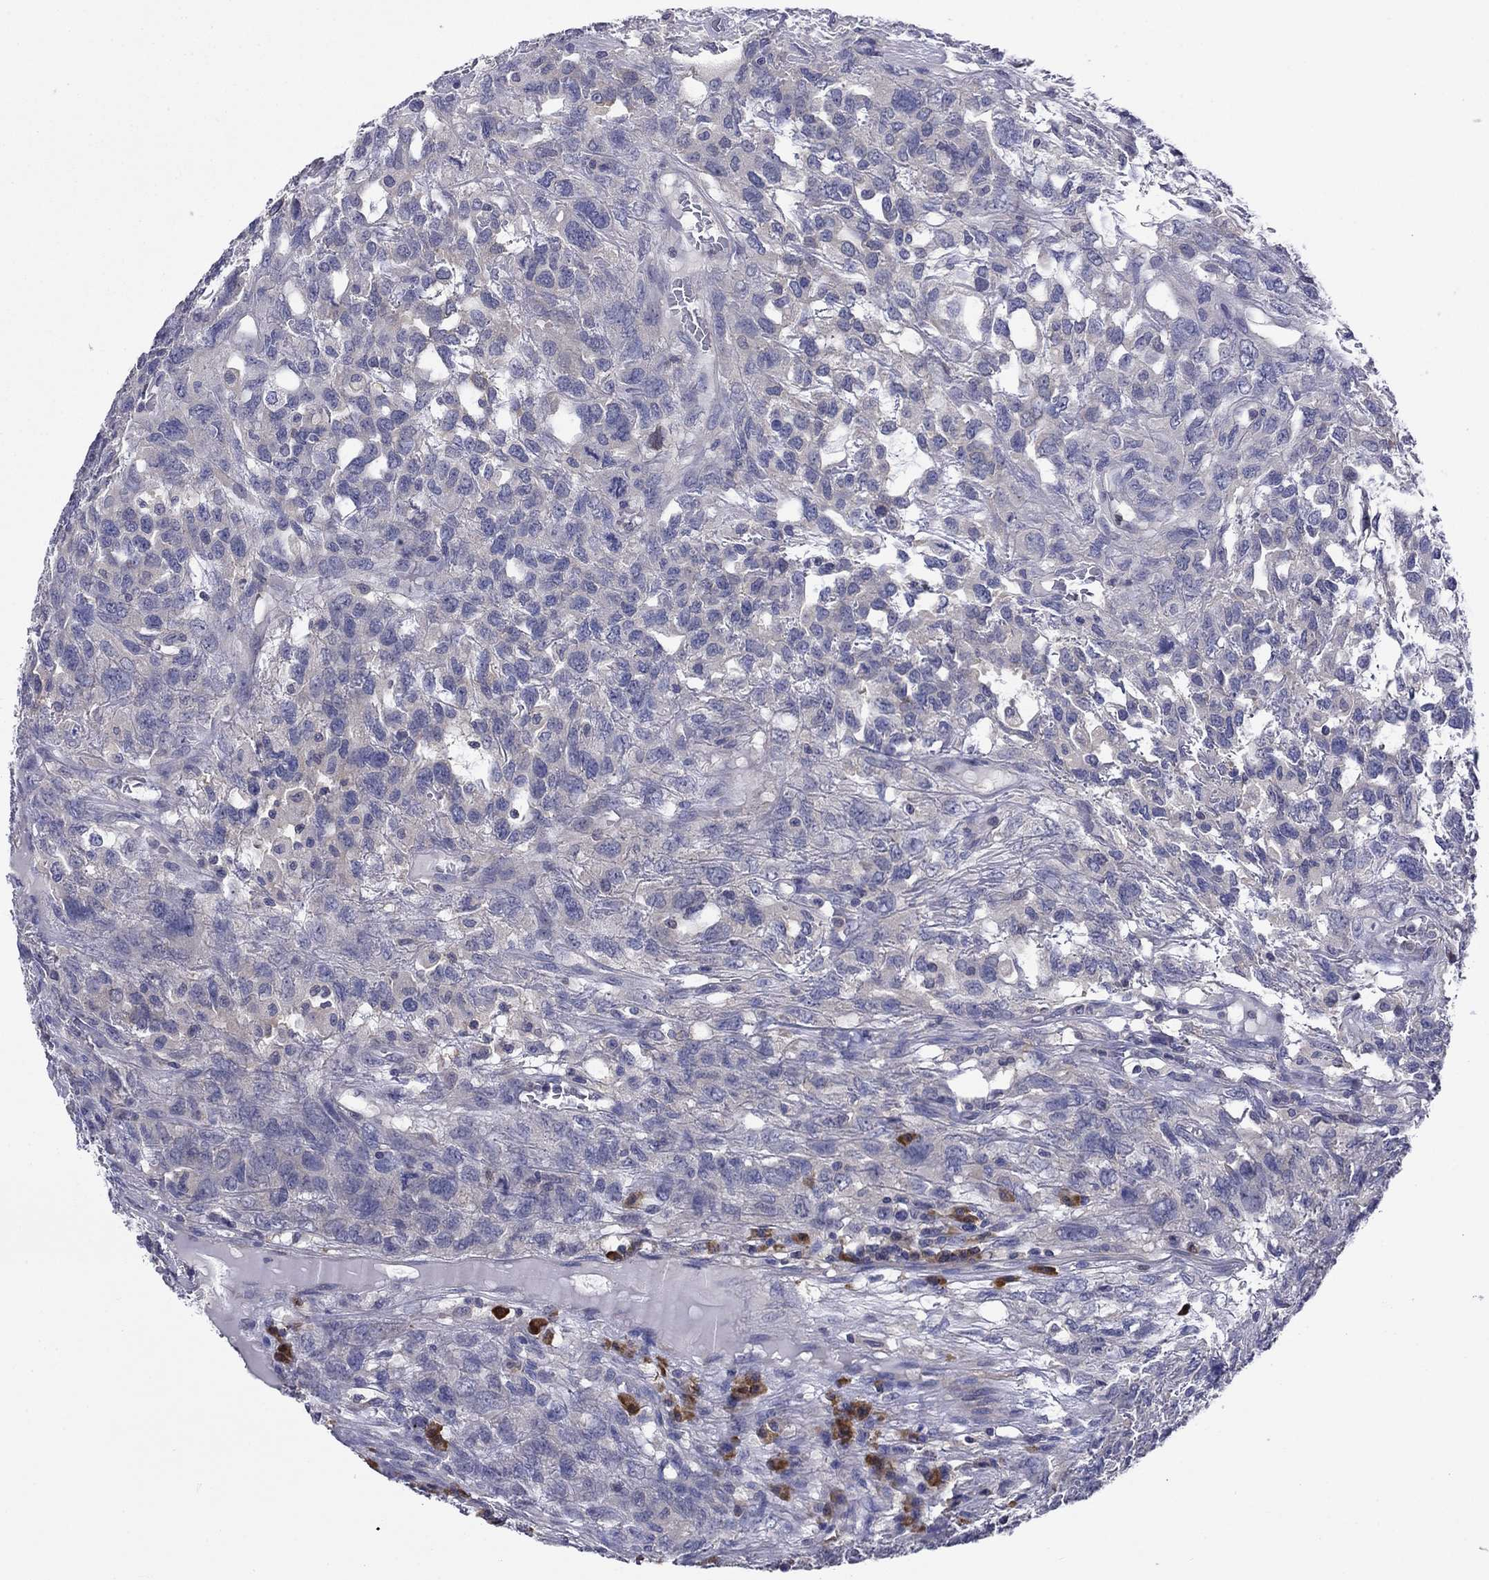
{"staining": {"intensity": "negative", "quantity": "none", "location": "none"}, "tissue": "testis cancer", "cell_type": "Tumor cells", "image_type": "cancer", "snomed": [{"axis": "morphology", "description": "Seminoma, NOS"}, {"axis": "topography", "description": "Testis"}], "caption": "Testis cancer stained for a protein using IHC exhibits no staining tumor cells.", "gene": "POU2F2", "patient": {"sex": "male", "age": 52}}